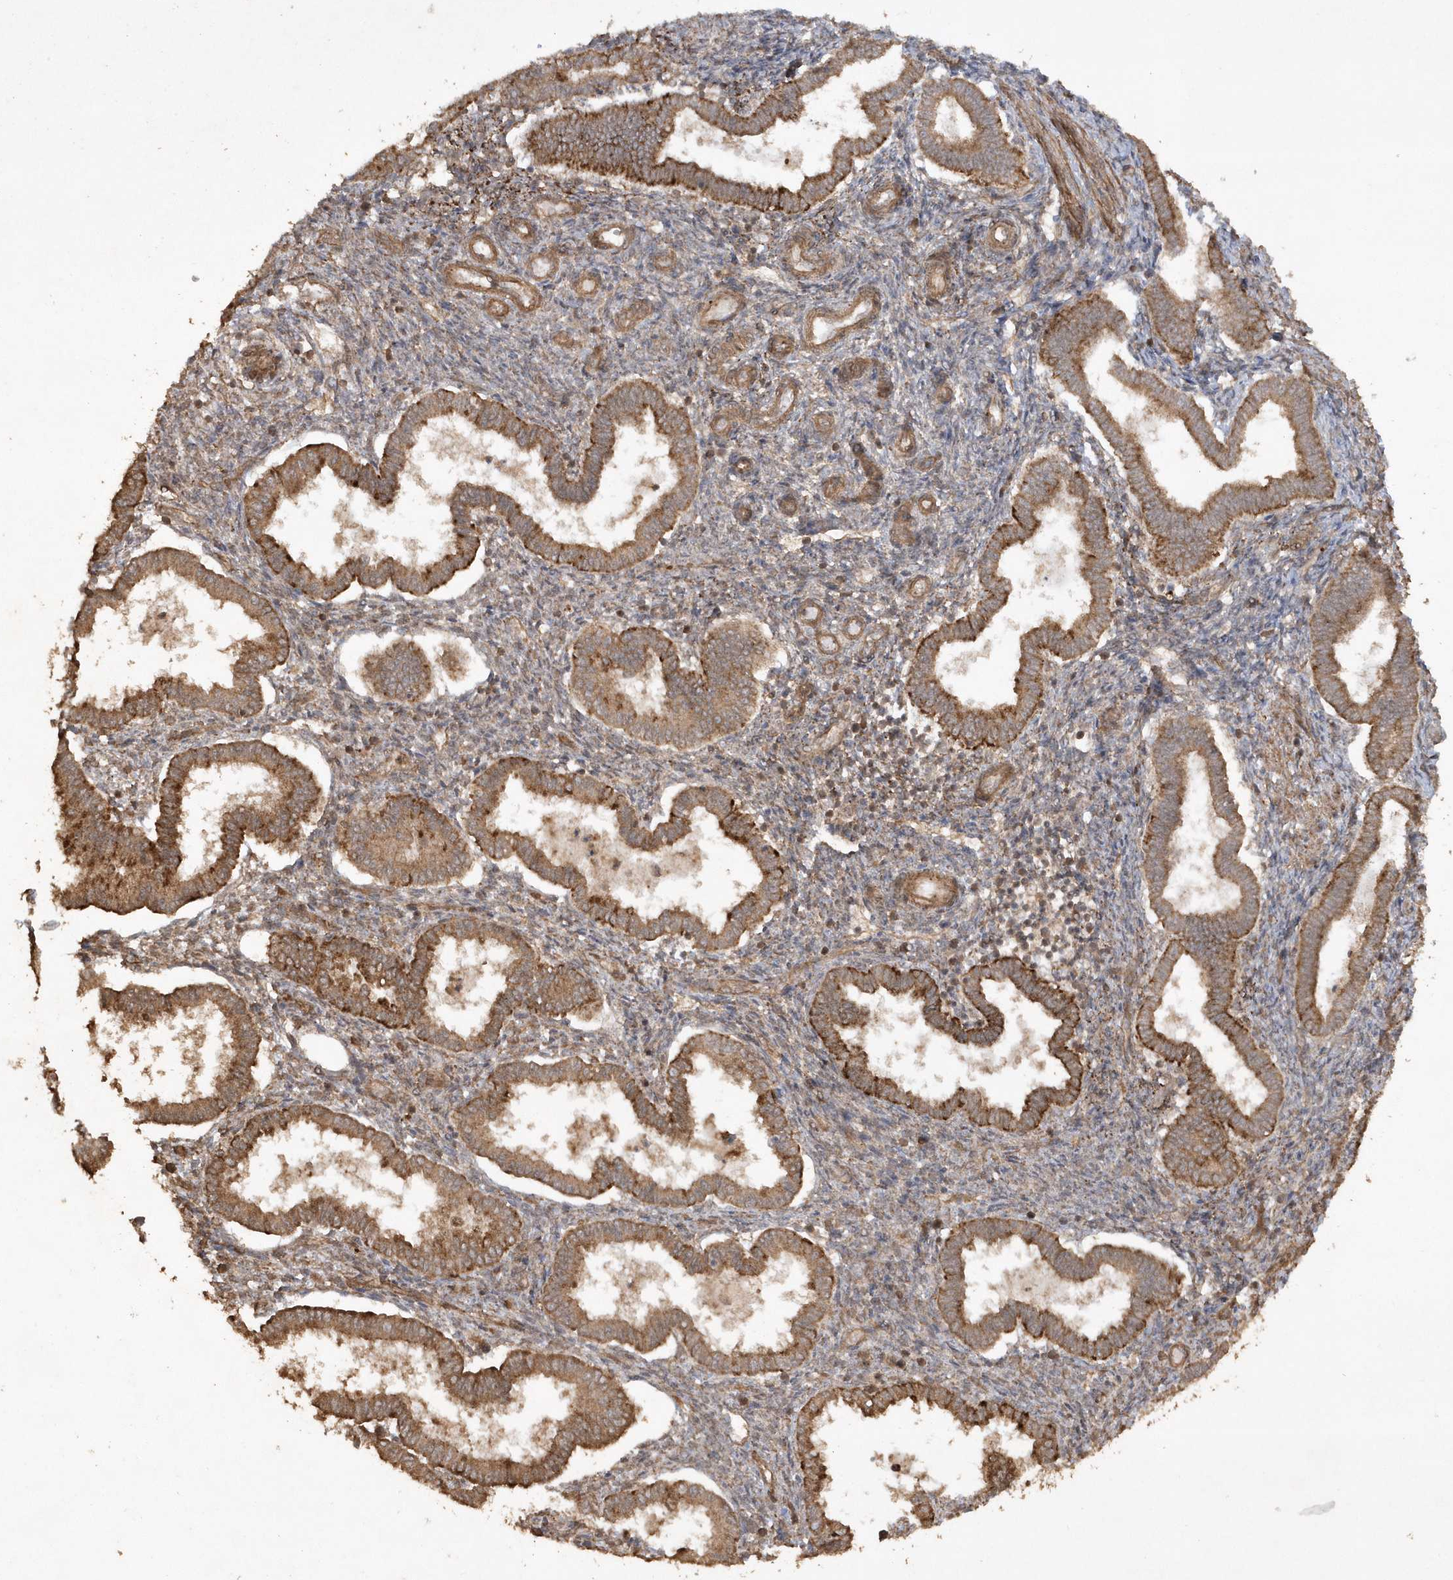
{"staining": {"intensity": "moderate", "quantity": ">75%", "location": "cytoplasmic/membranous"}, "tissue": "endometrium", "cell_type": "Cells in endometrial stroma", "image_type": "normal", "snomed": [{"axis": "morphology", "description": "Normal tissue, NOS"}, {"axis": "topography", "description": "Endometrium"}], "caption": "Endometrium stained for a protein (brown) reveals moderate cytoplasmic/membranous positive expression in approximately >75% of cells in endometrial stroma.", "gene": "AVPI1", "patient": {"sex": "female", "age": 24}}